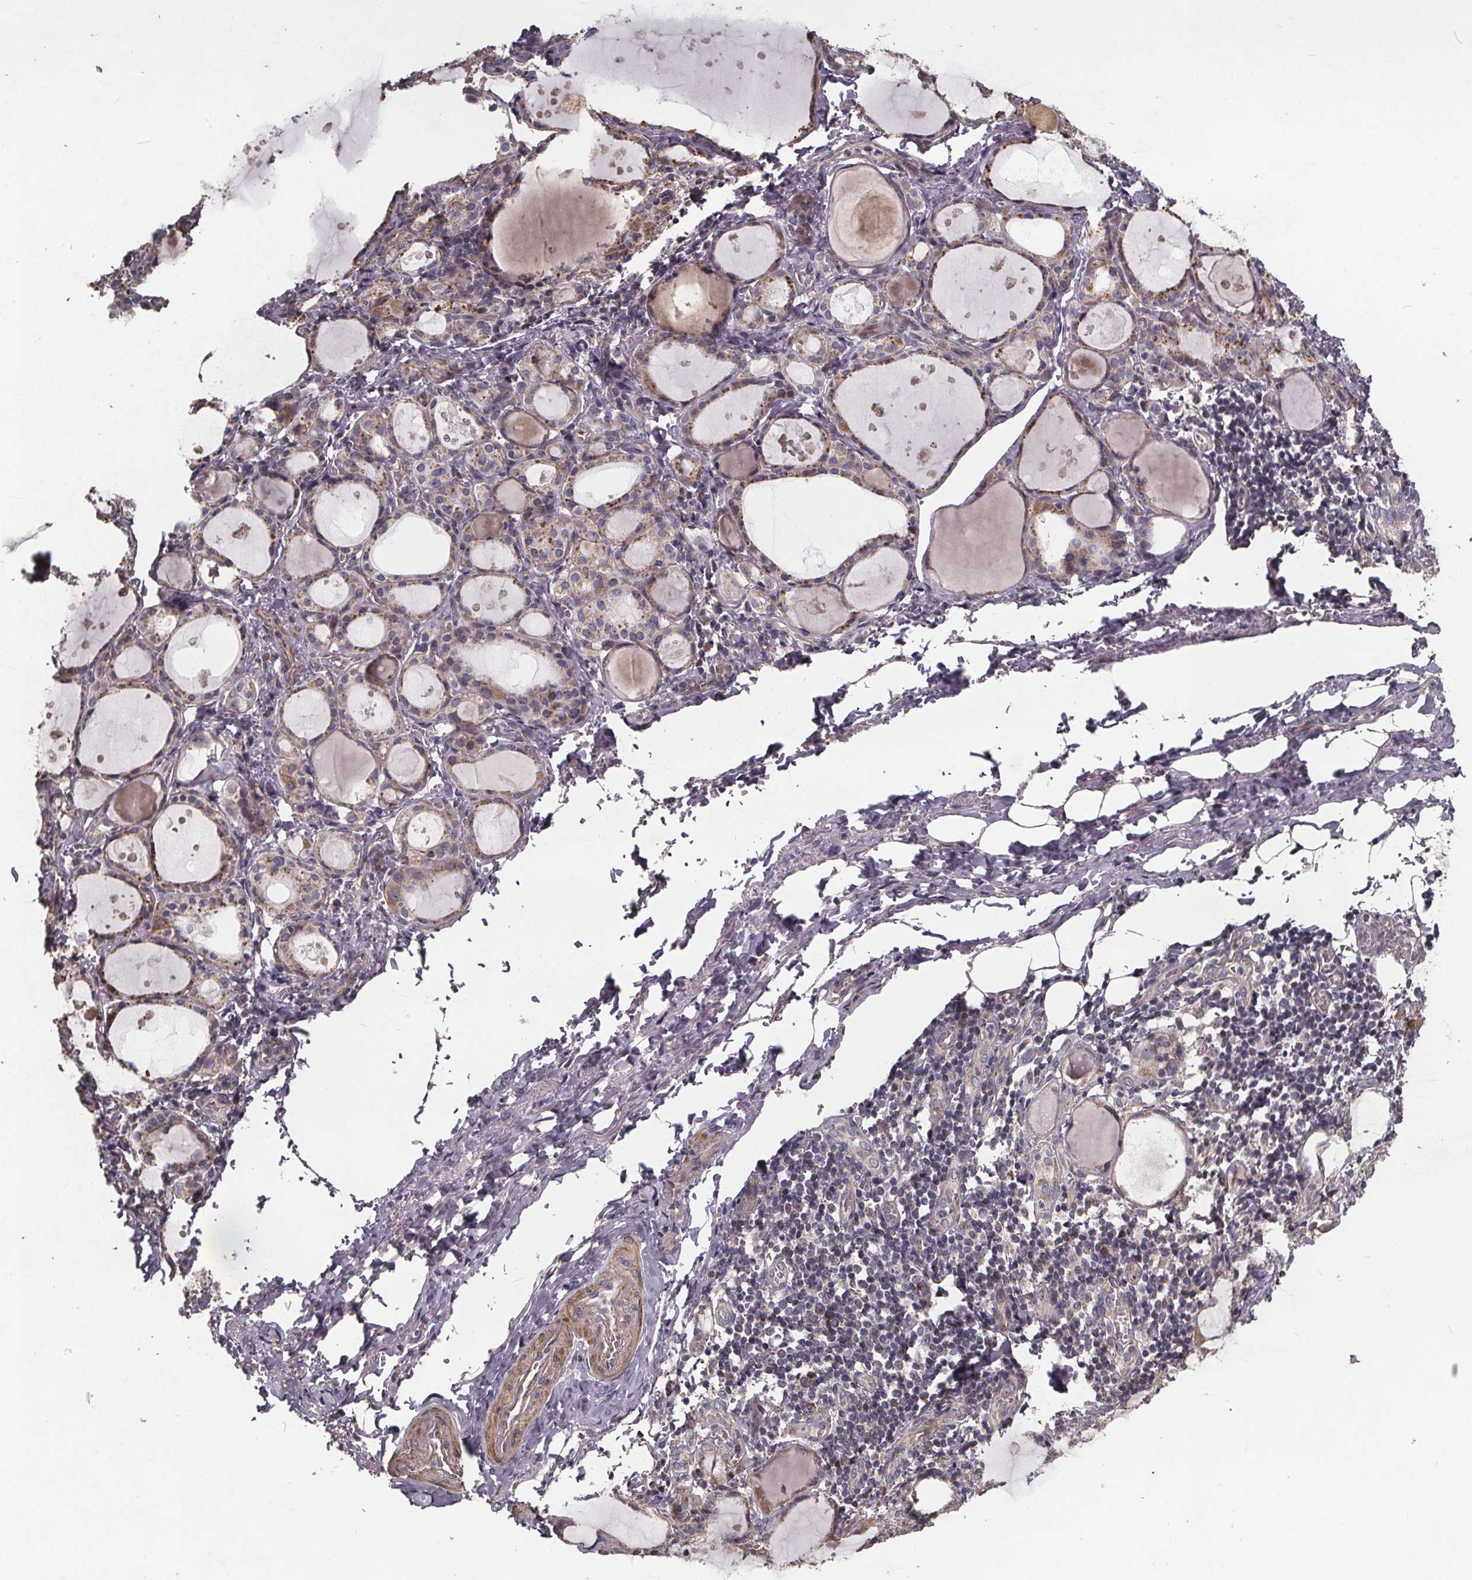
{"staining": {"intensity": "moderate", "quantity": "25%-75%", "location": "cytoplasmic/membranous"}, "tissue": "thyroid gland", "cell_type": "Glandular cells", "image_type": "normal", "snomed": [{"axis": "morphology", "description": "Normal tissue, NOS"}, {"axis": "topography", "description": "Thyroid gland"}], "caption": "Glandular cells reveal medium levels of moderate cytoplasmic/membranous positivity in approximately 25%-75% of cells in unremarkable human thyroid gland. (DAB = brown stain, brightfield microscopy at high magnification).", "gene": "YME1L1", "patient": {"sex": "male", "age": 68}}